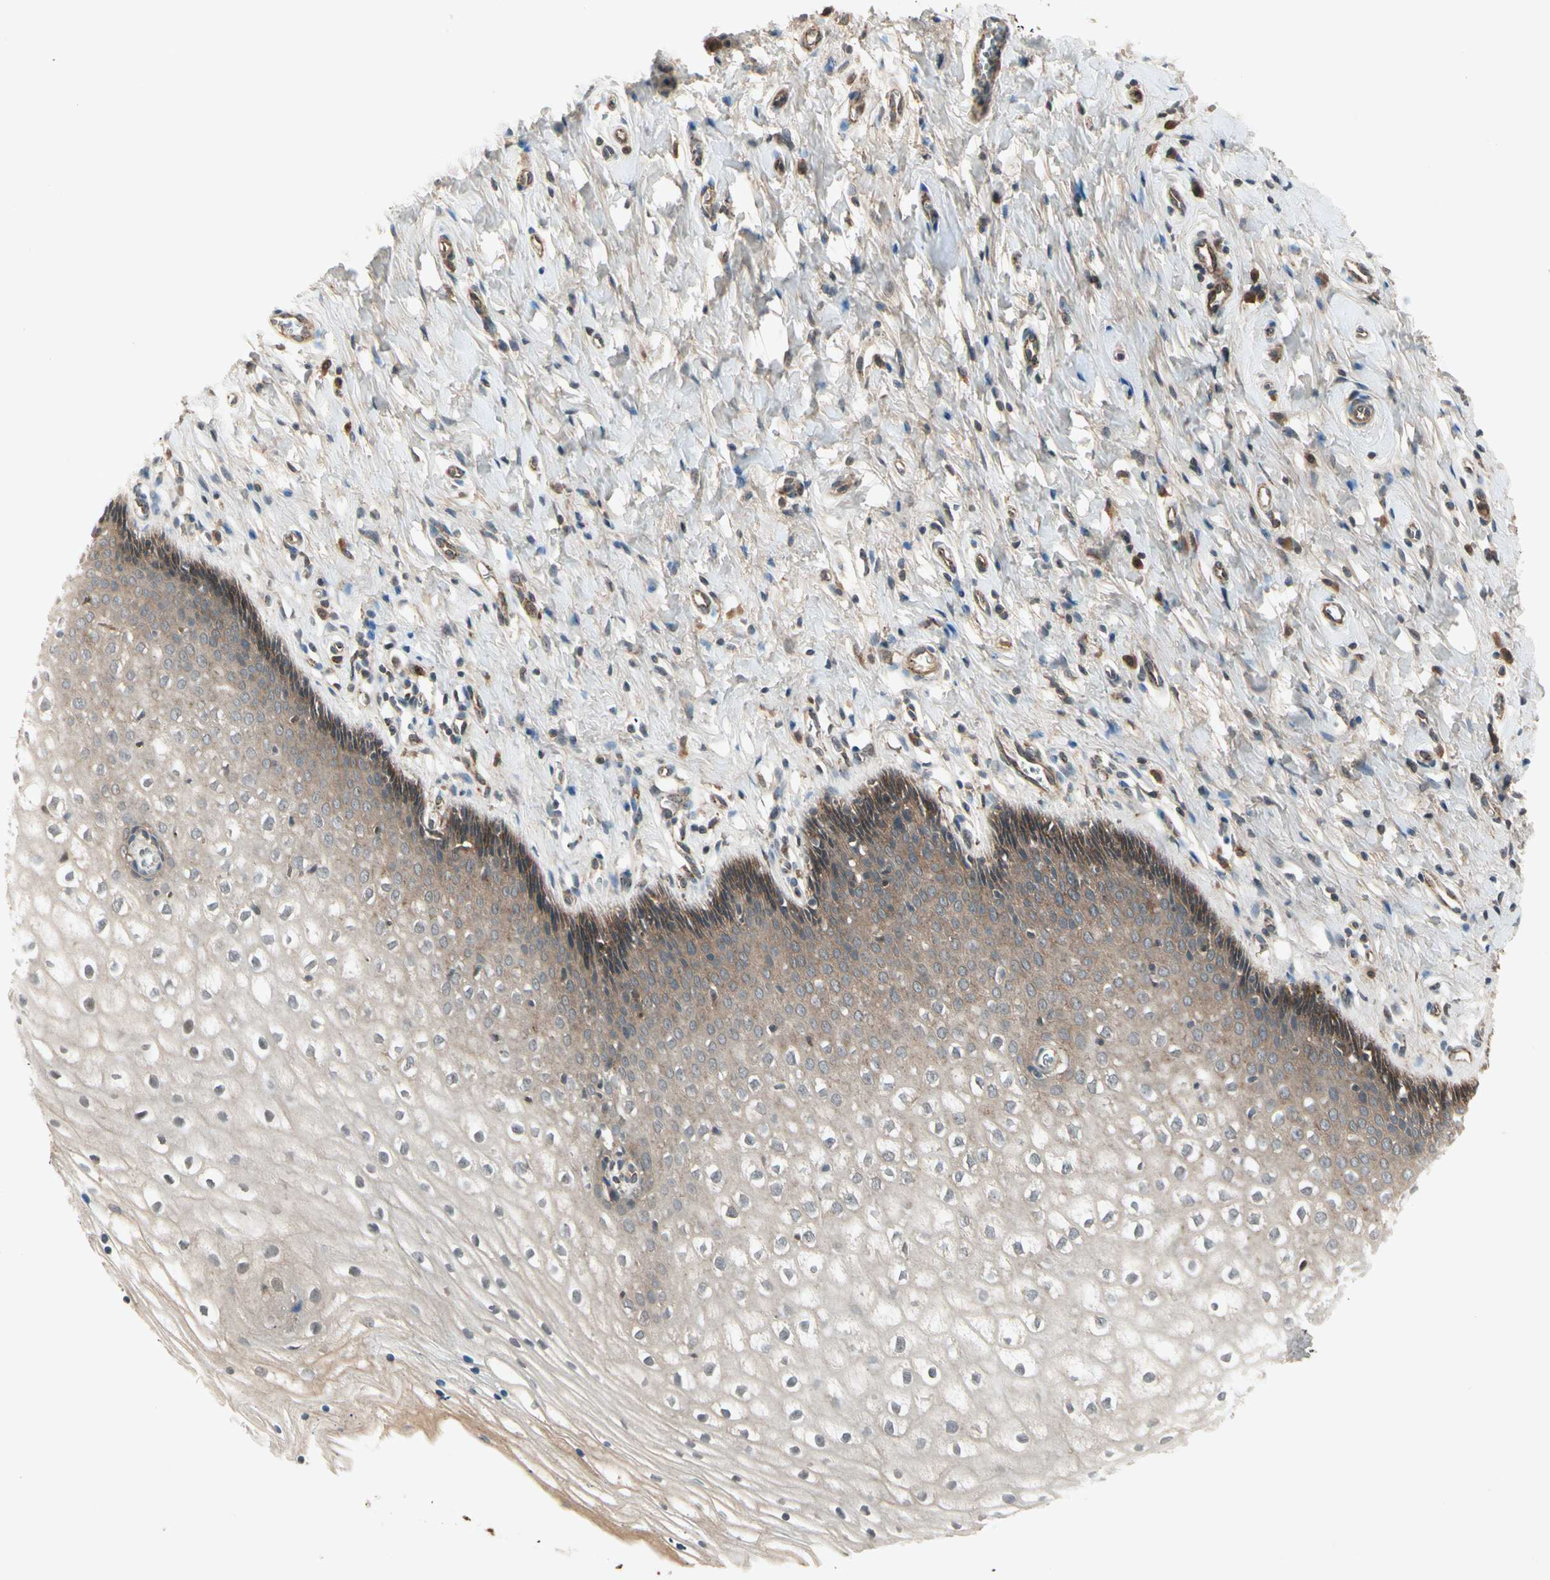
{"staining": {"intensity": "moderate", "quantity": "<25%", "location": "cytoplasmic/membranous"}, "tissue": "vagina", "cell_type": "Squamous epithelial cells", "image_type": "normal", "snomed": [{"axis": "morphology", "description": "Normal tissue, NOS"}, {"axis": "topography", "description": "Soft tissue"}, {"axis": "topography", "description": "Vagina"}], "caption": "Immunohistochemical staining of normal human vagina reveals <25% levels of moderate cytoplasmic/membranous protein staining in about <25% of squamous epithelial cells. (Stains: DAB in brown, nuclei in blue, Microscopy: brightfield microscopy at high magnification).", "gene": "FLOT1", "patient": {"sex": "female", "age": 61}}